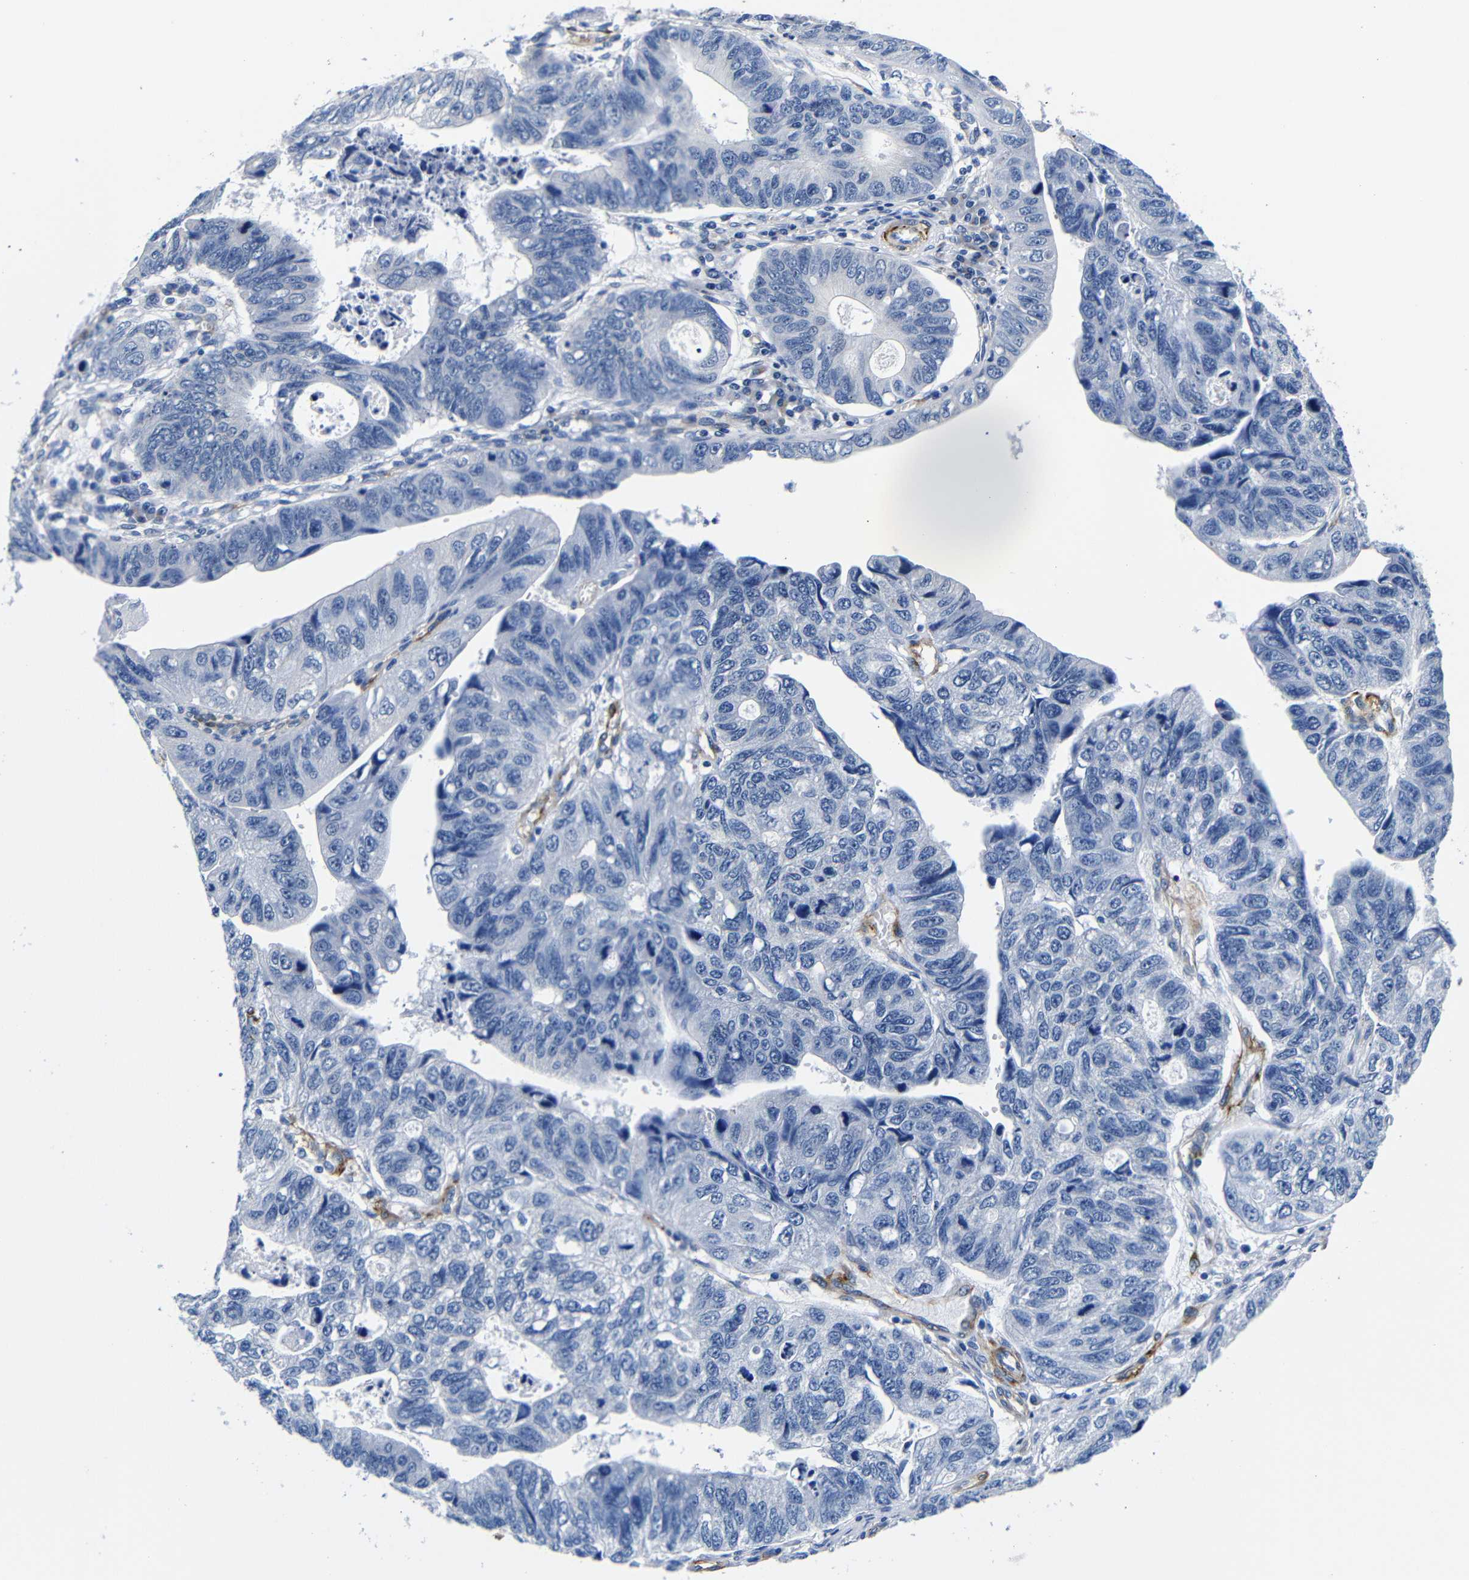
{"staining": {"intensity": "negative", "quantity": "none", "location": "none"}, "tissue": "stomach cancer", "cell_type": "Tumor cells", "image_type": "cancer", "snomed": [{"axis": "morphology", "description": "Adenocarcinoma, NOS"}, {"axis": "topography", "description": "Stomach"}], "caption": "Immunohistochemical staining of stomach cancer (adenocarcinoma) displays no significant expression in tumor cells. (IHC, brightfield microscopy, high magnification).", "gene": "LRIG1", "patient": {"sex": "male", "age": 59}}